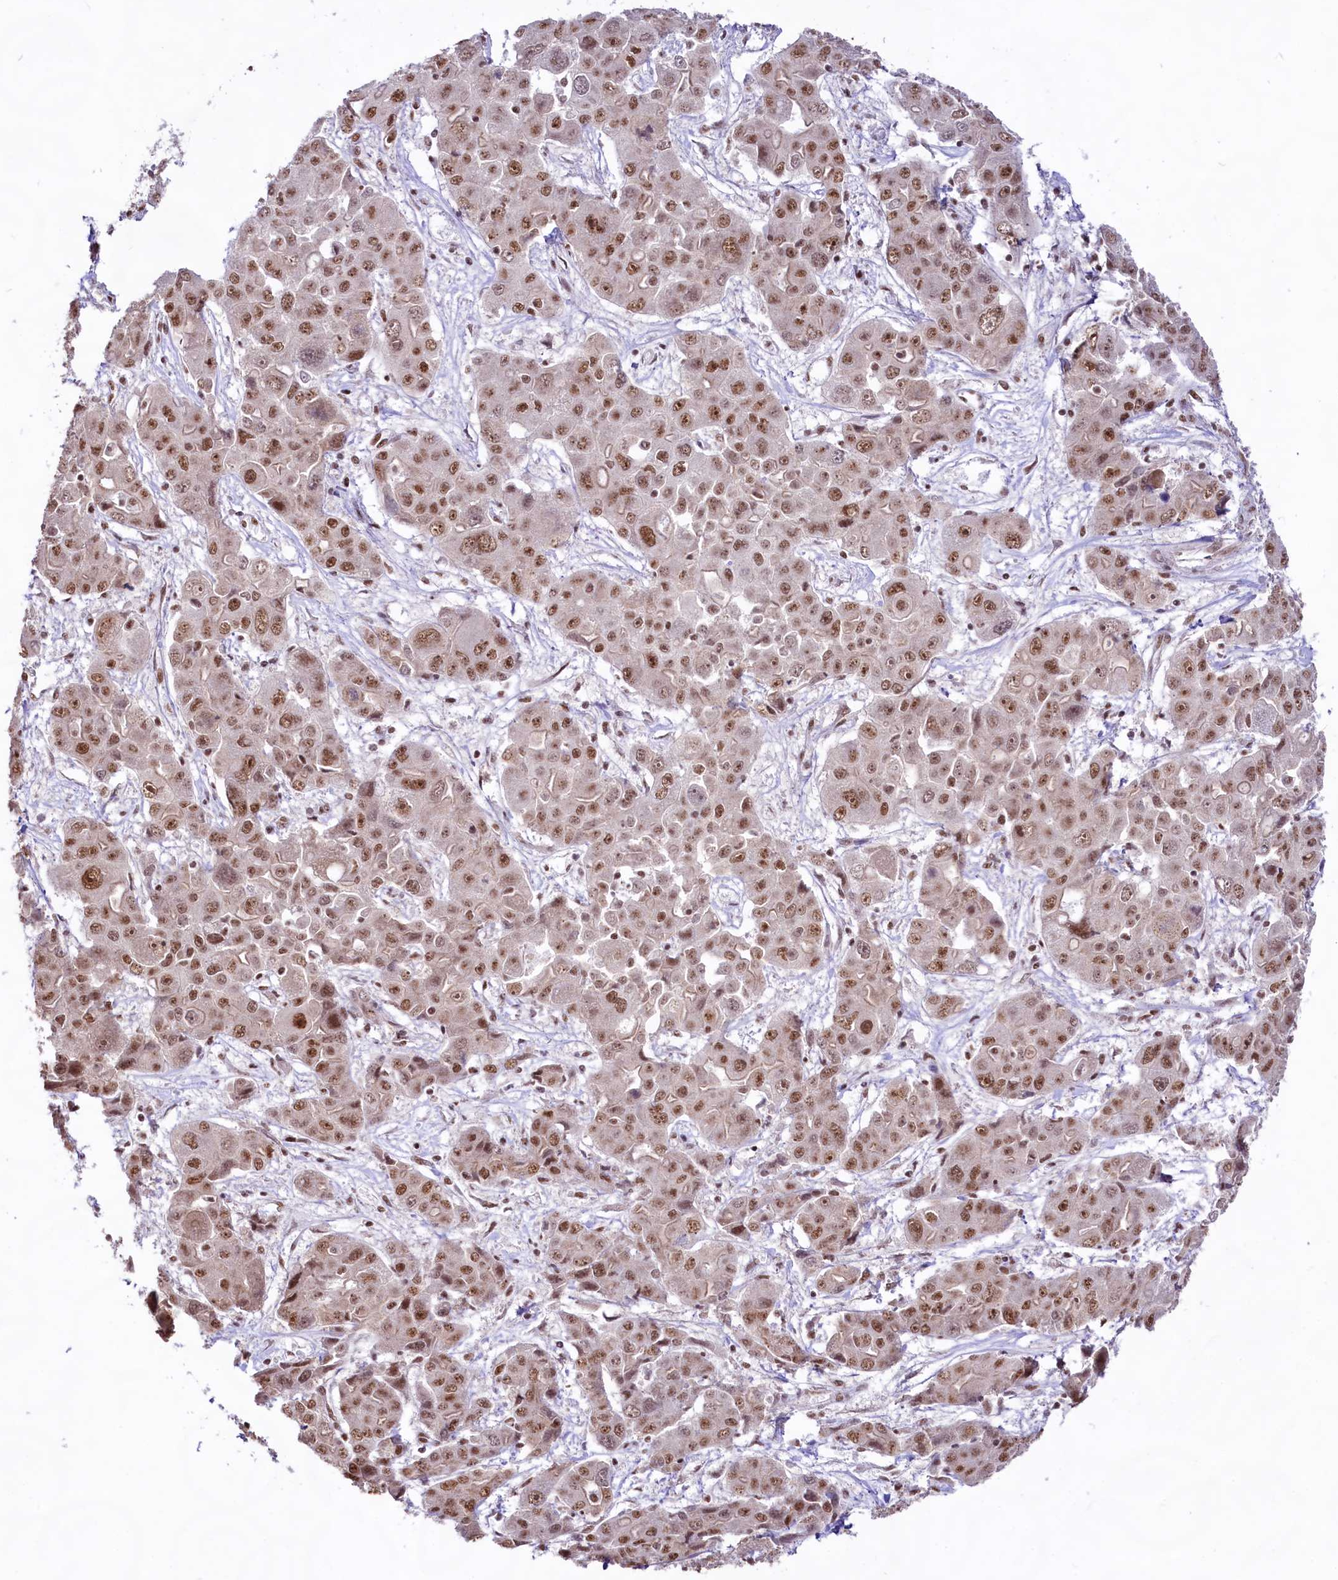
{"staining": {"intensity": "moderate", "quantity": ">75%", "location": "nuclear"}, "tissue": "liver cancer", "cell_type": "Tumor cells", "image_type": "cancer", "snomed": [{"axis": "morphology", "description": "Cholangiocarcinoma"}, {"axis": "topography", "description": "Liver"}], "caption": "Liver cancer was stained to show a protein in brown. There is medium levels of moderate nuclear expression in about >75% of tumor cells.", "gene": "HIRA", "patient": {"sex": "male", "age": 67}}